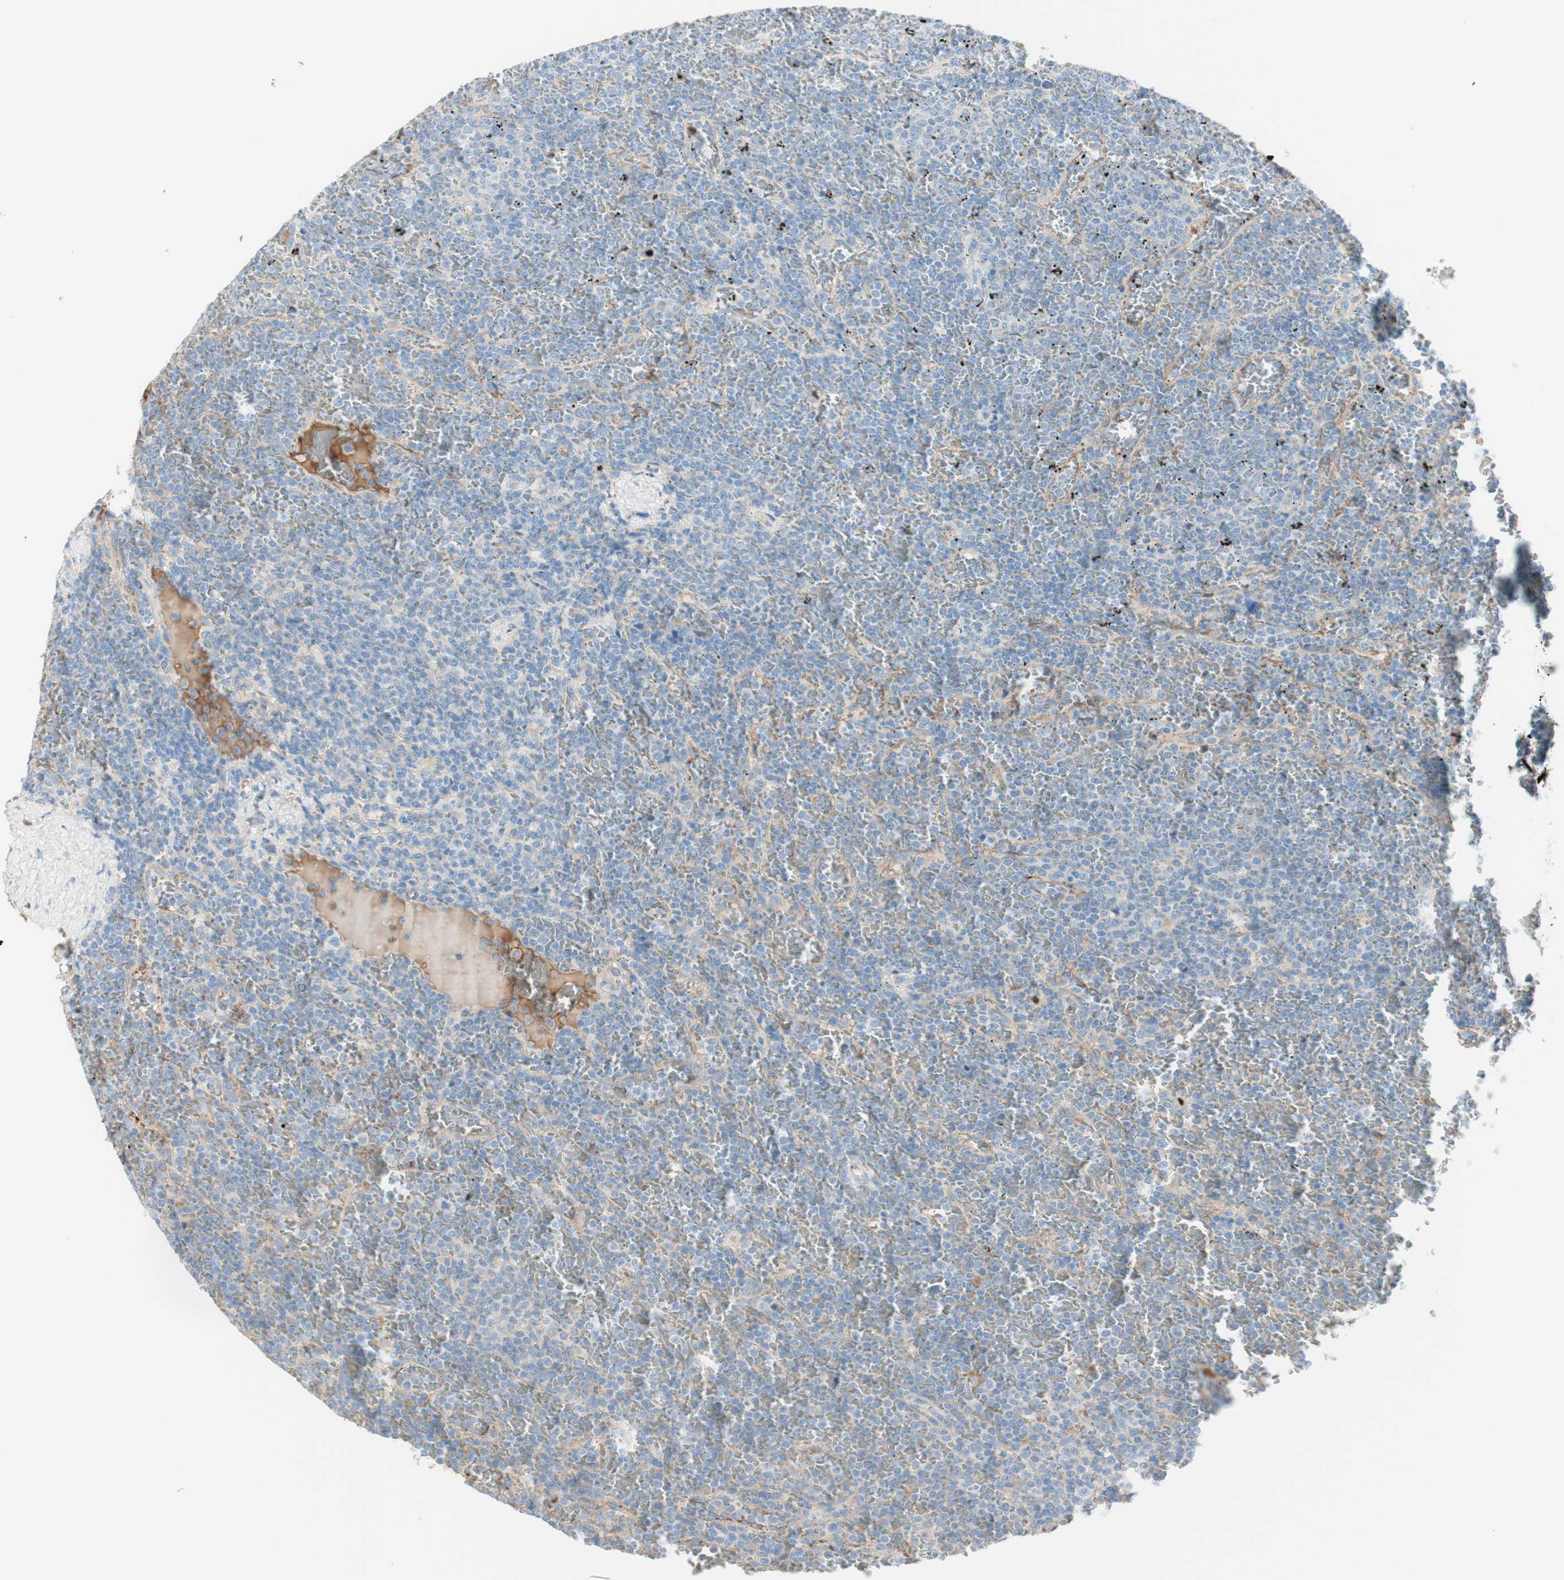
{"staining": {"intensity": "negative", "quantity": "none", "location": "none"}, "tissue": "lymphoma", "cell_type": "Tumor cells", "image_type": "cancer", "snomed": [{"axis": "morphology", "description": "Malignant lymphoma, non-Hodgkin's type, Low grade"}, {"axis": "topography", "description": "Spleen"}], "caption": "Low-grade malignant lymphoma, non-Hodgkin's type was stained to show a protein in brown. There is no significant expression in tumor cells. Brightfield microscopy of IHC stained with DAB (3,3'-diaminobenzidine) (brown) and hematoxylin (blue), captured at high magnification.", "gene": "KNG1", "patient": {"sex": "female", "age": 77}}